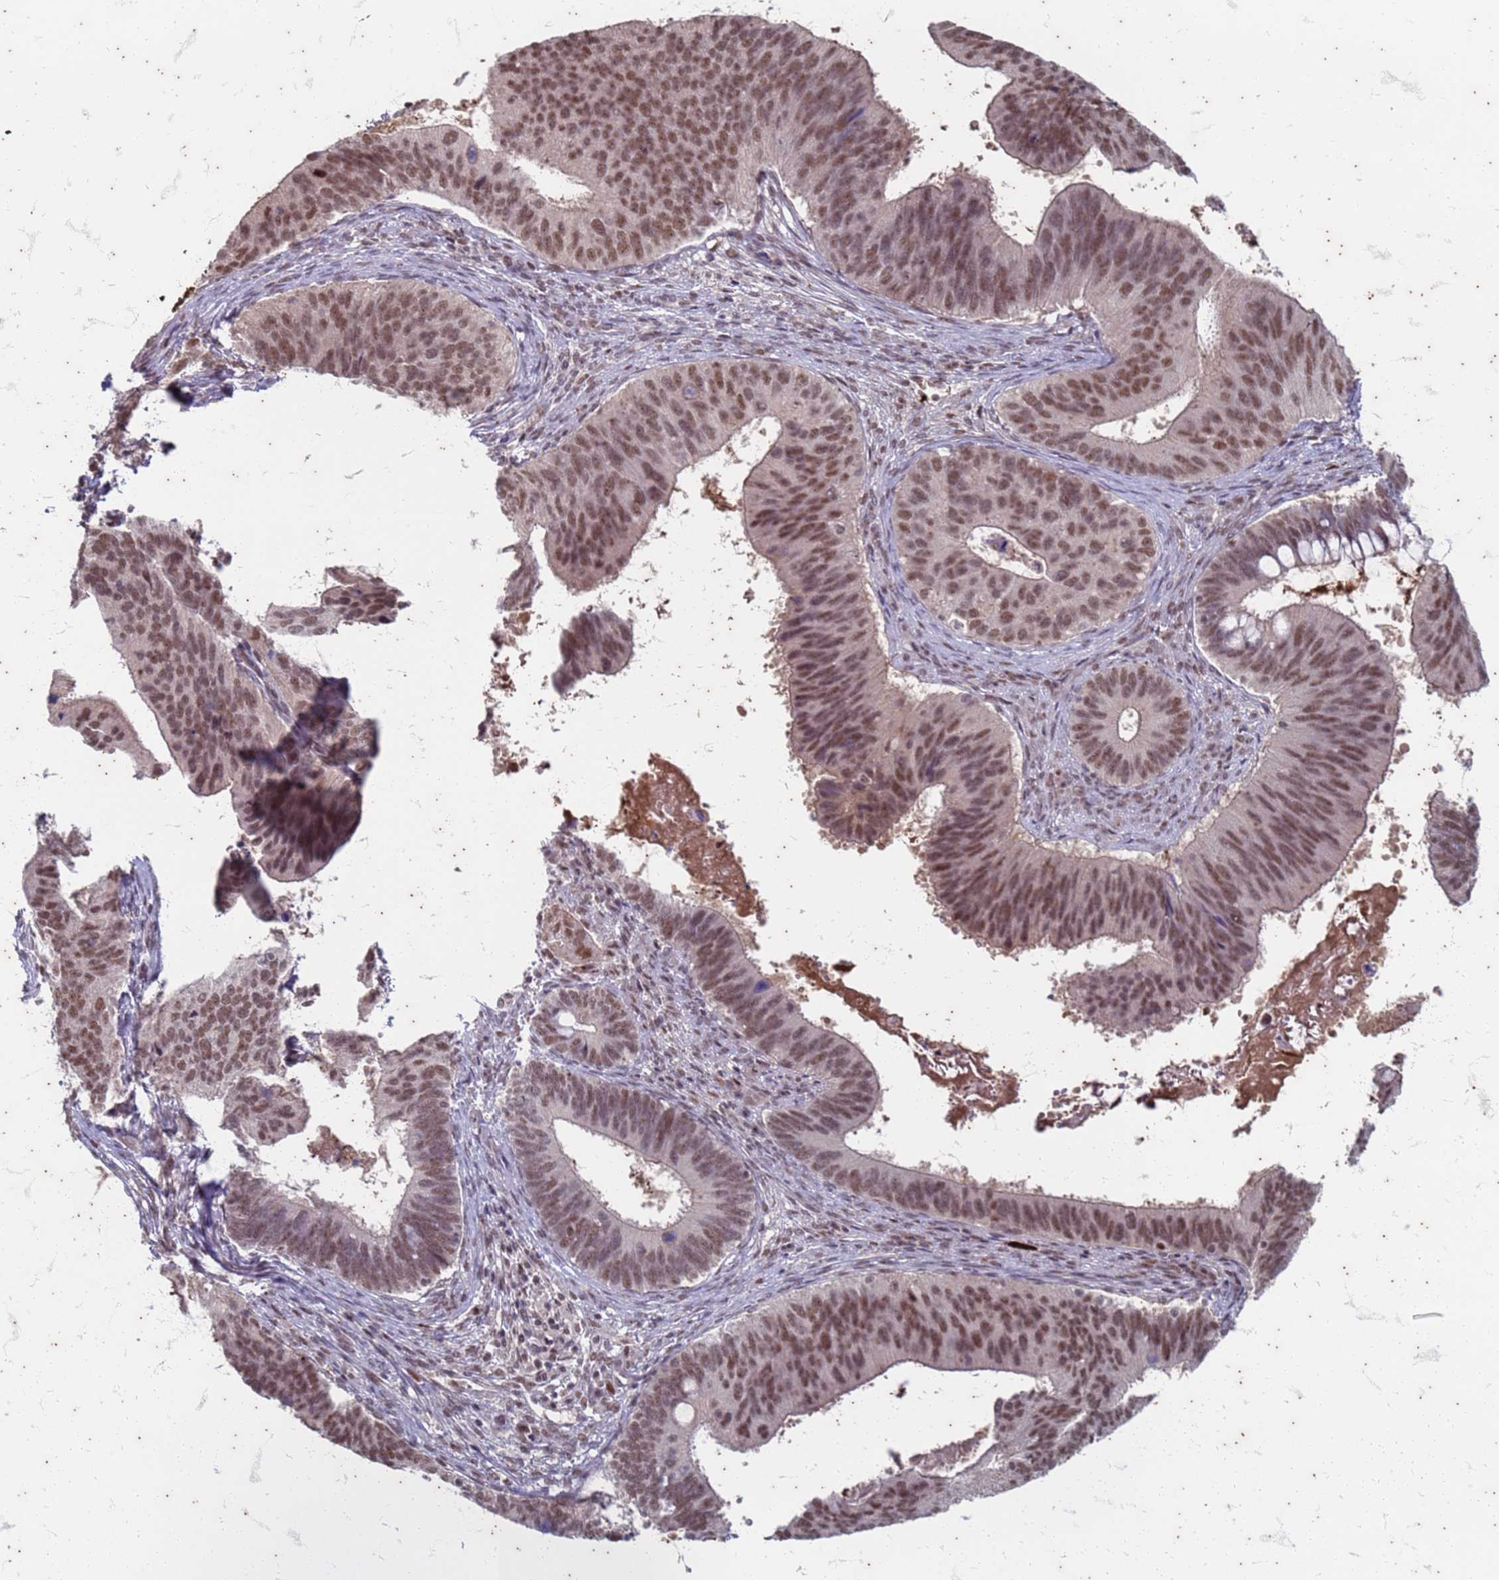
{"staining": {"intensity": "moderate", "quantity": ">75%", "location": "nuclear"}, "tissue": "cervical cancer", "cell_type": "Tumor cells", "image_type": "cancer", "snomed": [{"axis": "morphology", "description": "Adenocarcinoma, NOS"}, {"axis": "topography", "description": "Cervix"}], "caption": "There is medium levels of moderate nuclear positivity in tumor cells of cervical cancer (adenocarcinoma), as demonstrated by immunohistochemical staining (brown color).", "gene": "TRMT6", "patient": {"sex": "female", "age": 42}}